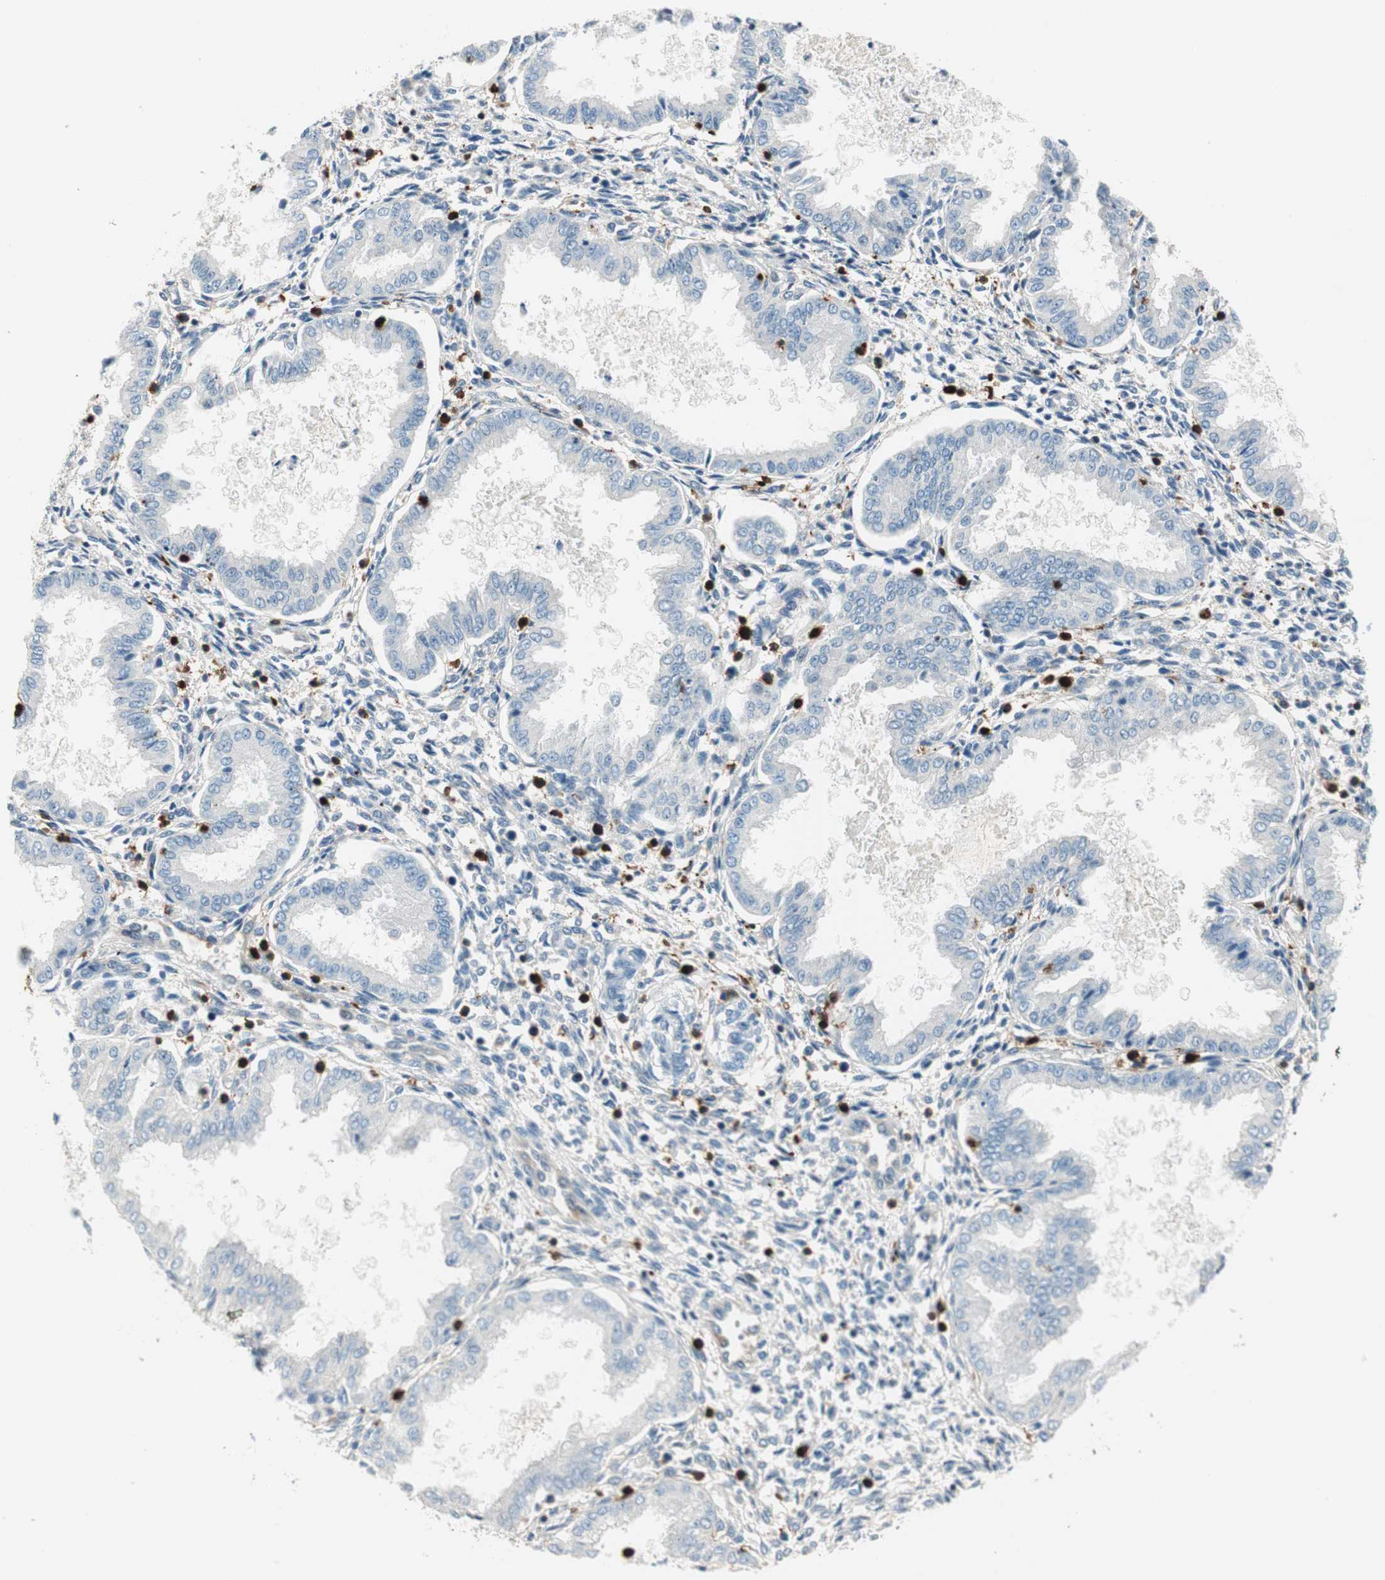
{"staining": {"intensity": "negative", "quantity": "none", "location": "none"}, "tissue": "endometrium", "cell_type": "Cells in endometrial stroma", "image_type": "normal", "snomed": [{"axis": "morphology", "description": "Normal tissue, NOS"}, {"axis": "topography", "description": "Endometrium"}], "caption": "IHC image of normal human endometrium stained for a protein (brown), which demonstrates no expression in cells in endometrial stroma.", "gene": "COTL1", "patient": {"sex": "female", "age": 33}}